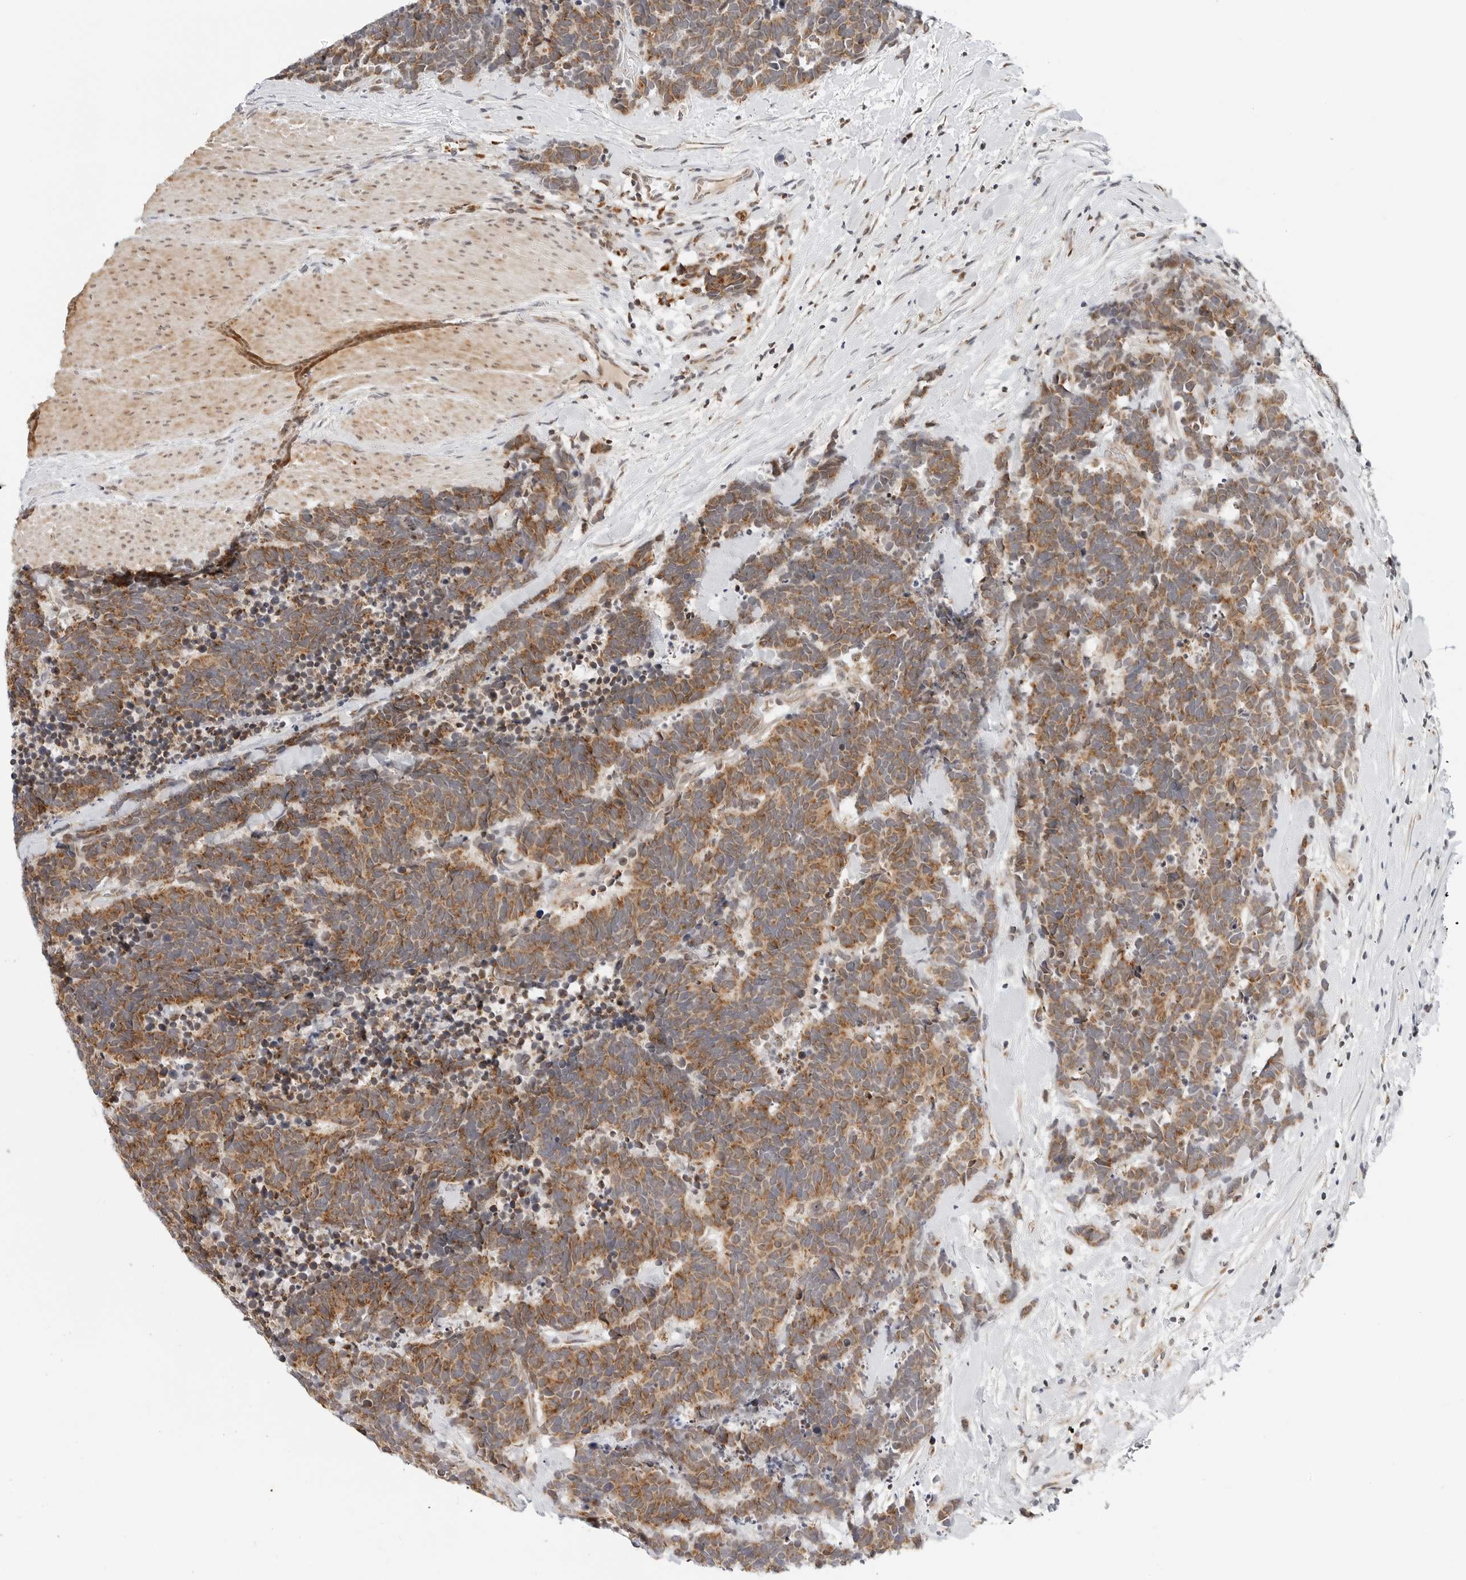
{"staining": {"intensity": "moderate", "quantity": ">75%", "location": "cytoplasmic/membranous"}, "tissue": "carcinoid", "cell_type": "Tumor cells", "image_type": "cancer", "snomed": [{"axis": "morphology", "description": "Carcinoma, NOS"}, {"axis": "morphology", "description": "Carcinoid, malignant, NOS"}, {"axis": "topography", "description": "Urinary bladder"}], "caption": "IHC photomicrograph of neoplastic tissue: human carcinoid stained using IHC demonstrates medium levels of moderate protein expression localized specifically in the cytoplasmic/membranous of tumor cells, appearing as a cytoplasmic/membranous brown color.", "gene": "DYRK4", "patient": {"sex": "male", "age": 57}}